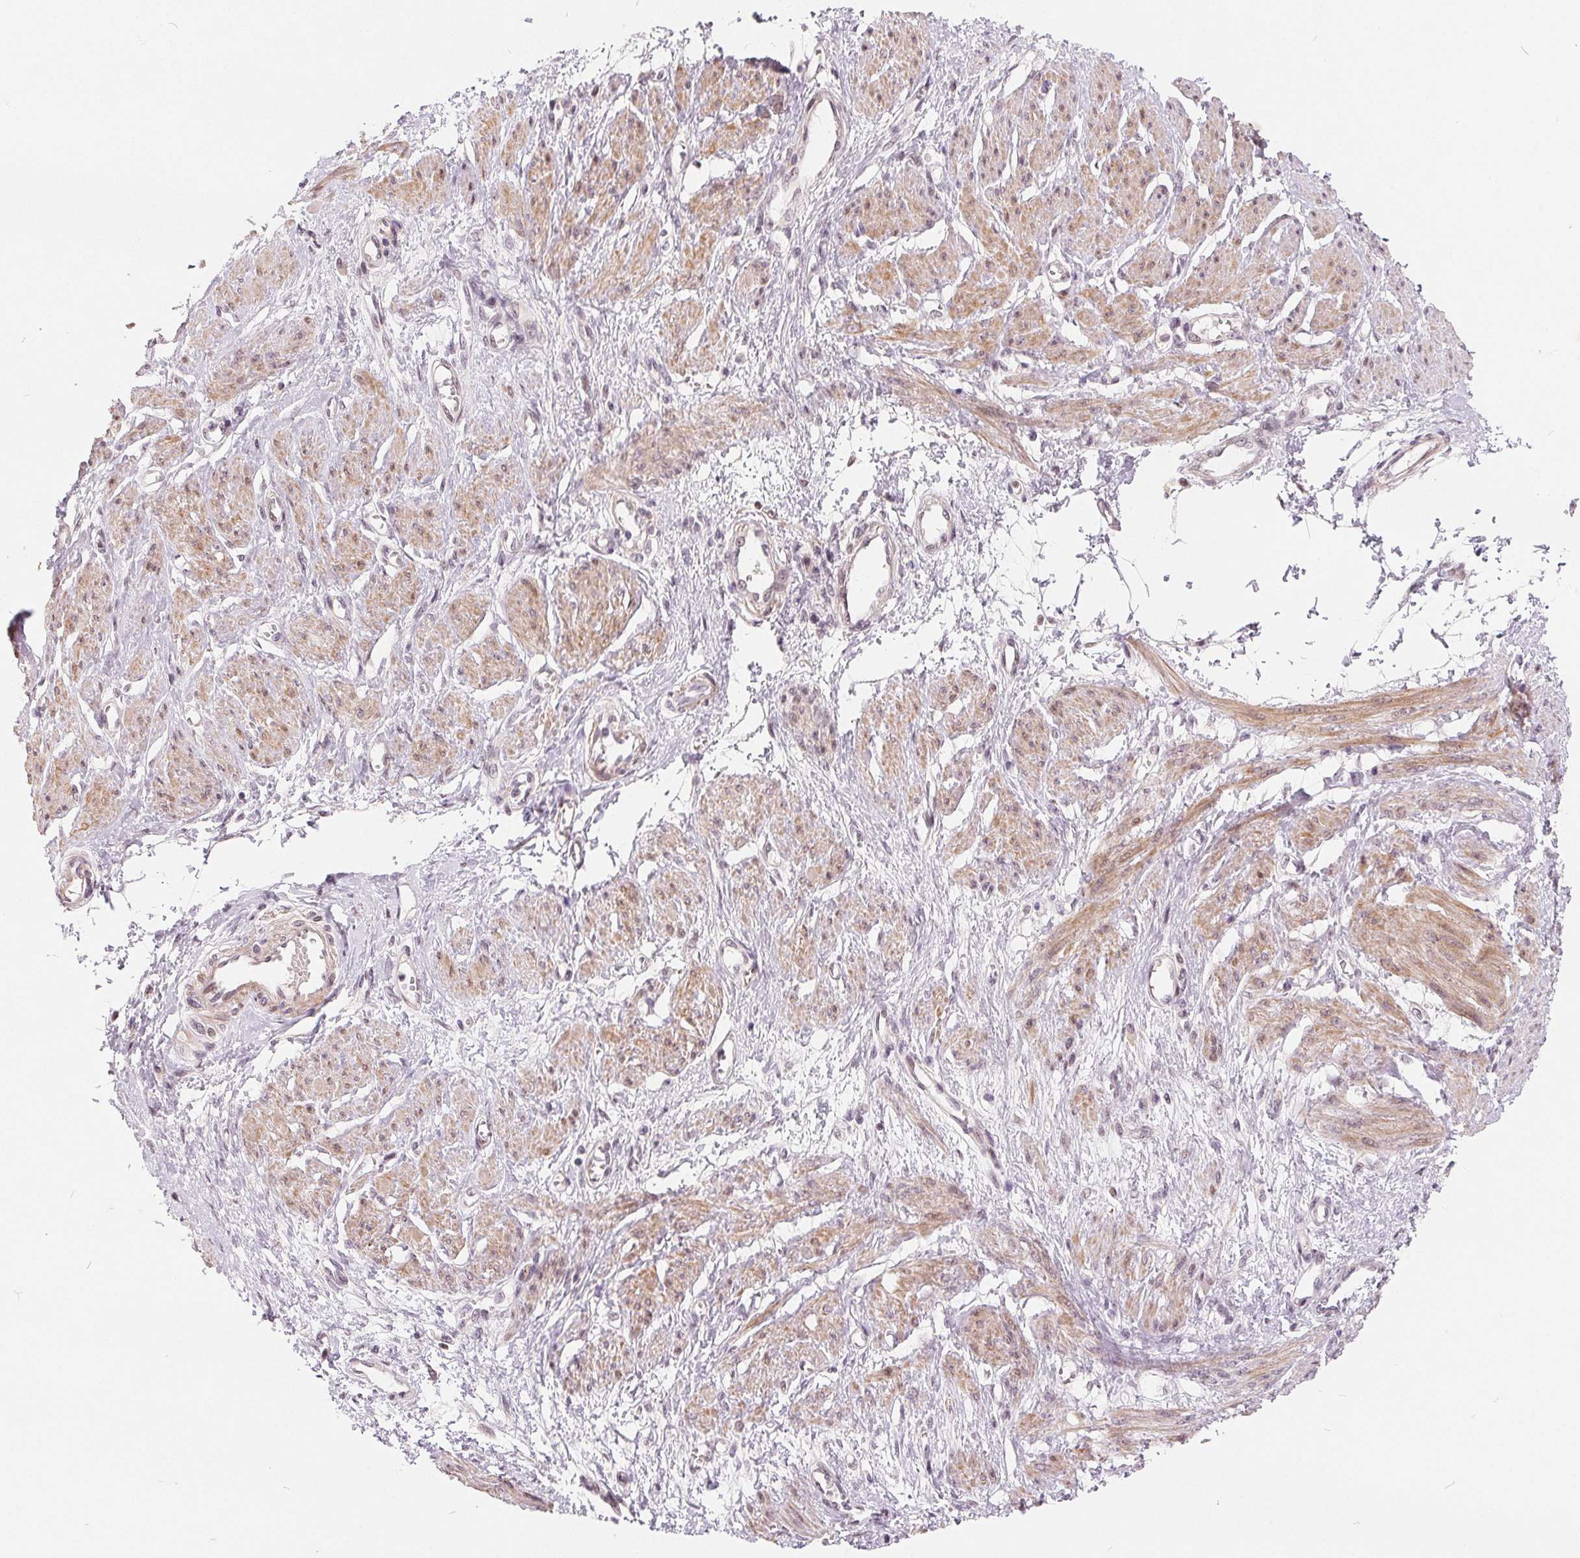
{"staining": {"intensity": "moderate", "quantity": ">75%", "location": "cytoplasmic/membranous,nuclear"}, "tissue": "smooth muscle", "cell_type": "Smooth muscle cells", "image_type": "normal", "snomed": [{"axis": "morphology", "description": "Normal tissue, NOS"}, {"axis": "topography", "description": "Smooth muscle"}, {"axis": "topography", "description": "Uterus"}], "caption": "Immunohistochemistry staining of unremarkable smooth muscle, which displays medium levels of moderate cytoplasmic/membranous,nuclear staining in about >75% of smooth muscle cells indicating moderate cytoplasmic/membranous,nuclear protein positivity. The staining was performed using DAB (brown) for protein detection and nuclei were counterstained in hematoxylin (blue).", "gene": "NRG2", "patient": {"sex": "female", "age": 39}}